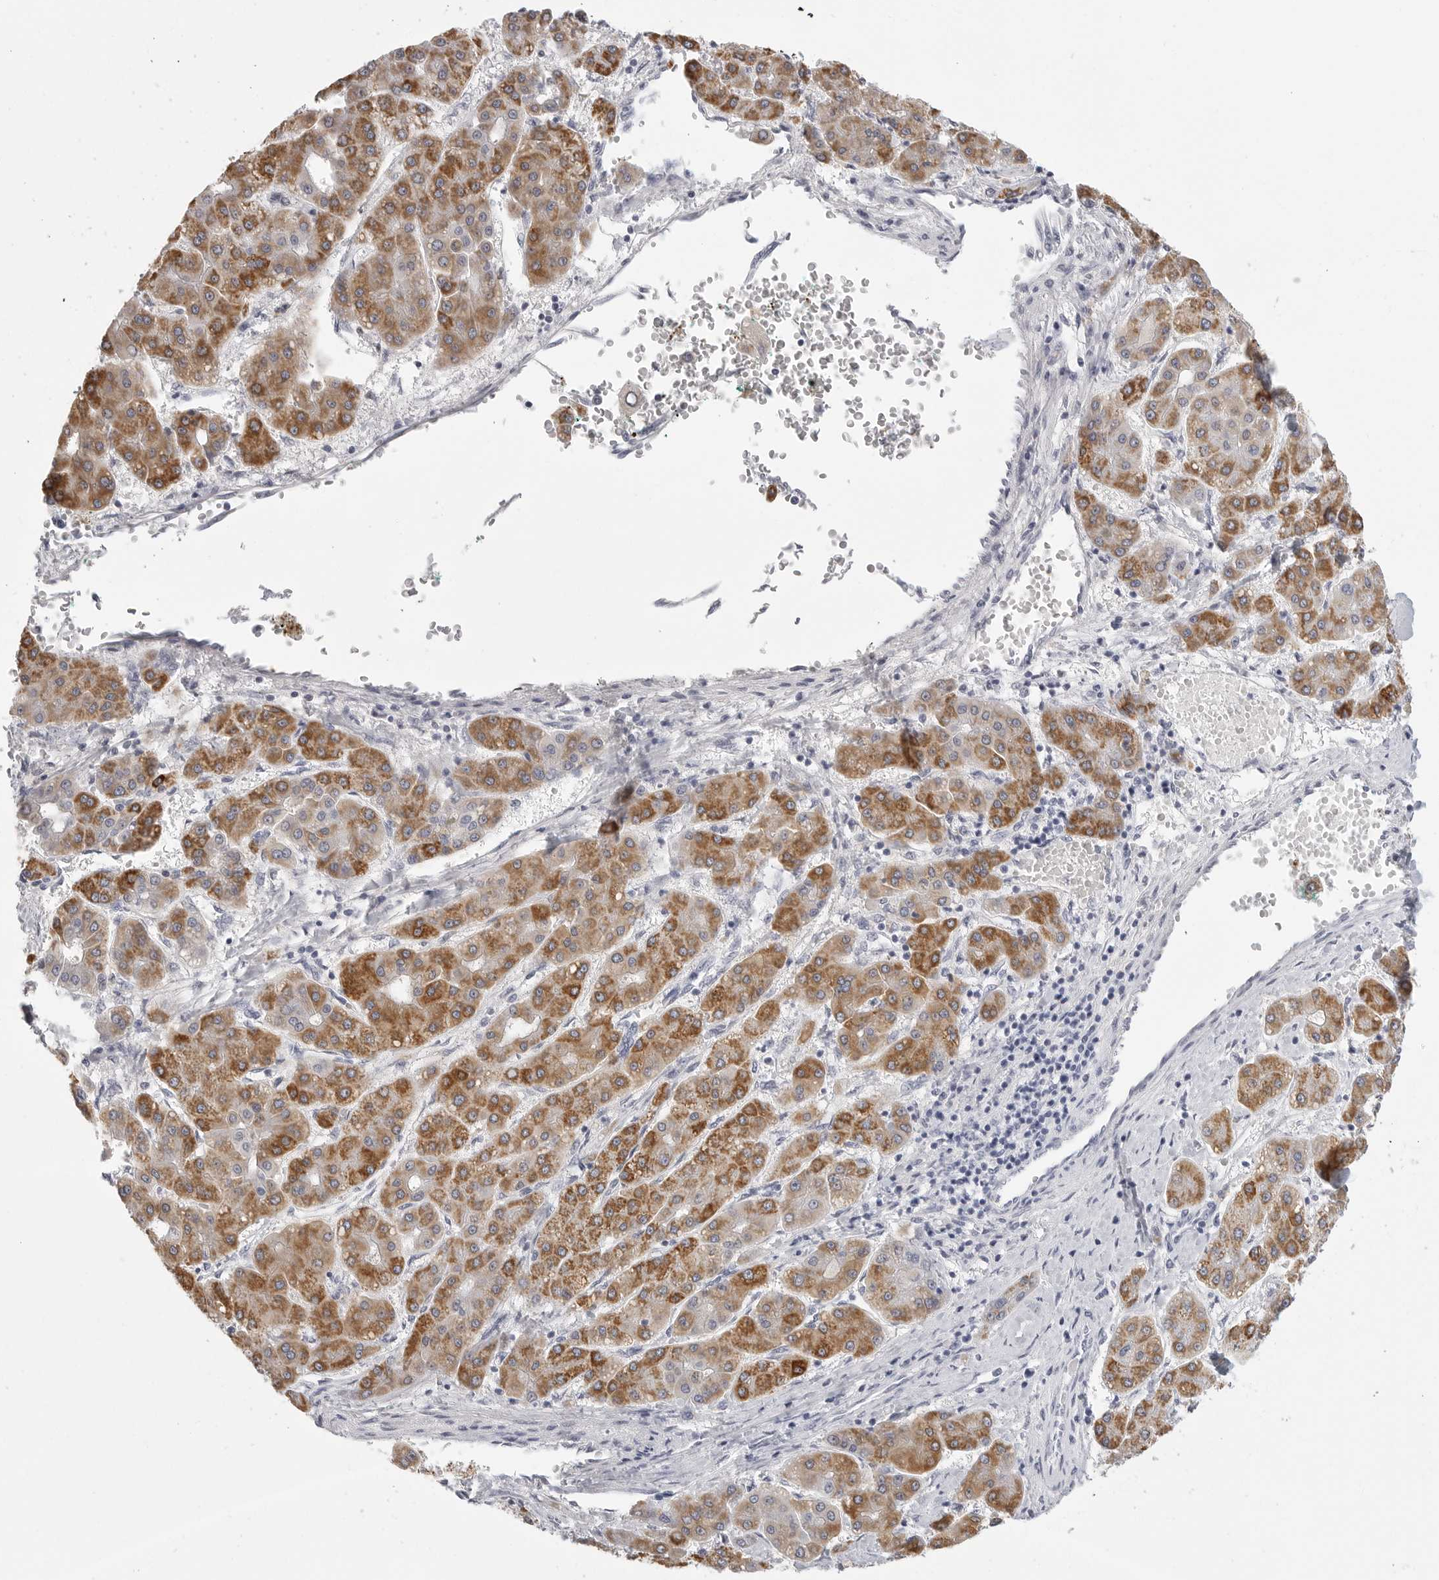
{"staining": {"intensity": "strong", "quantity": ">75%", "location": "cytoplasmic/membranous"}, "tissue": "liver cancer", "cell_type": "Tumor cells", "image_type": "cancer", "snomed": [{"axis": "morphology", "description": "Carcinoma, Hepatocellular, NOS"}, {"axis": "topography", "description": "Liver"}], "caption": "DAB (3,3'-diaminobenzidine) immunohistochemical staining of human liver cancer (hepatocellular carcinoma) reveals strong cytoplasmic/membranous protein positivity in about >75% of tumor cells.", "gene": "HMGCS2", "patient": {"sex": "male", "age": 65}}